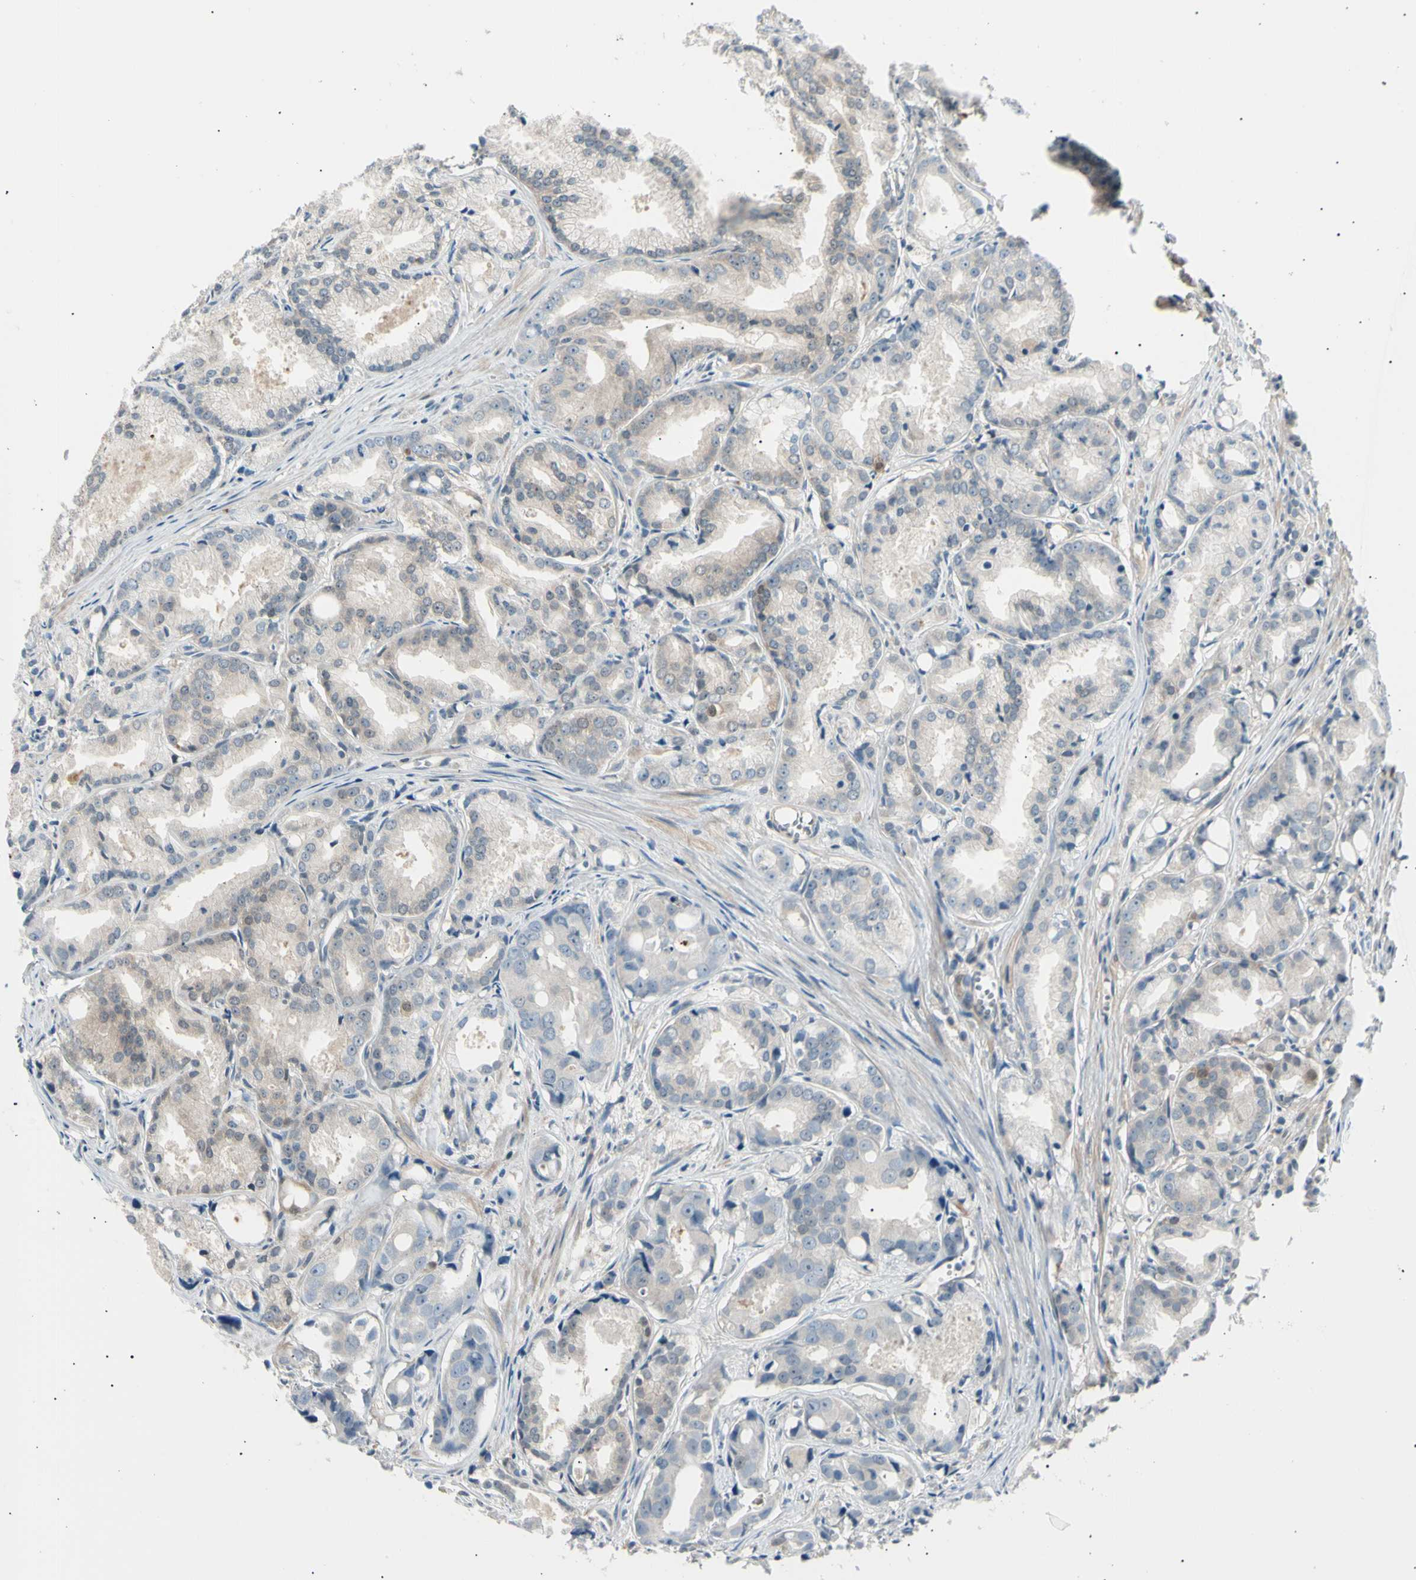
{"staining": {"intensity": "weak", "quantity": "<25%", "location": "cytoplasmic/membranous"}, "tissue": "prostate cancer", "cell_type": "Tumor cells", "image_type": "cancer", "snomed": [{"axis": "morphology", "description": "Adenocarcinoma, Low grade"}, {"axis": "topography", "description": "Prostate"}], "caption": "This is an immunohistochemistry histopathology image of low-grade adenocarcinoma (prostate). There is no staining in tumor cells.", "gene": "LHPP", "patient": {"sex": "male", "age": 72}}